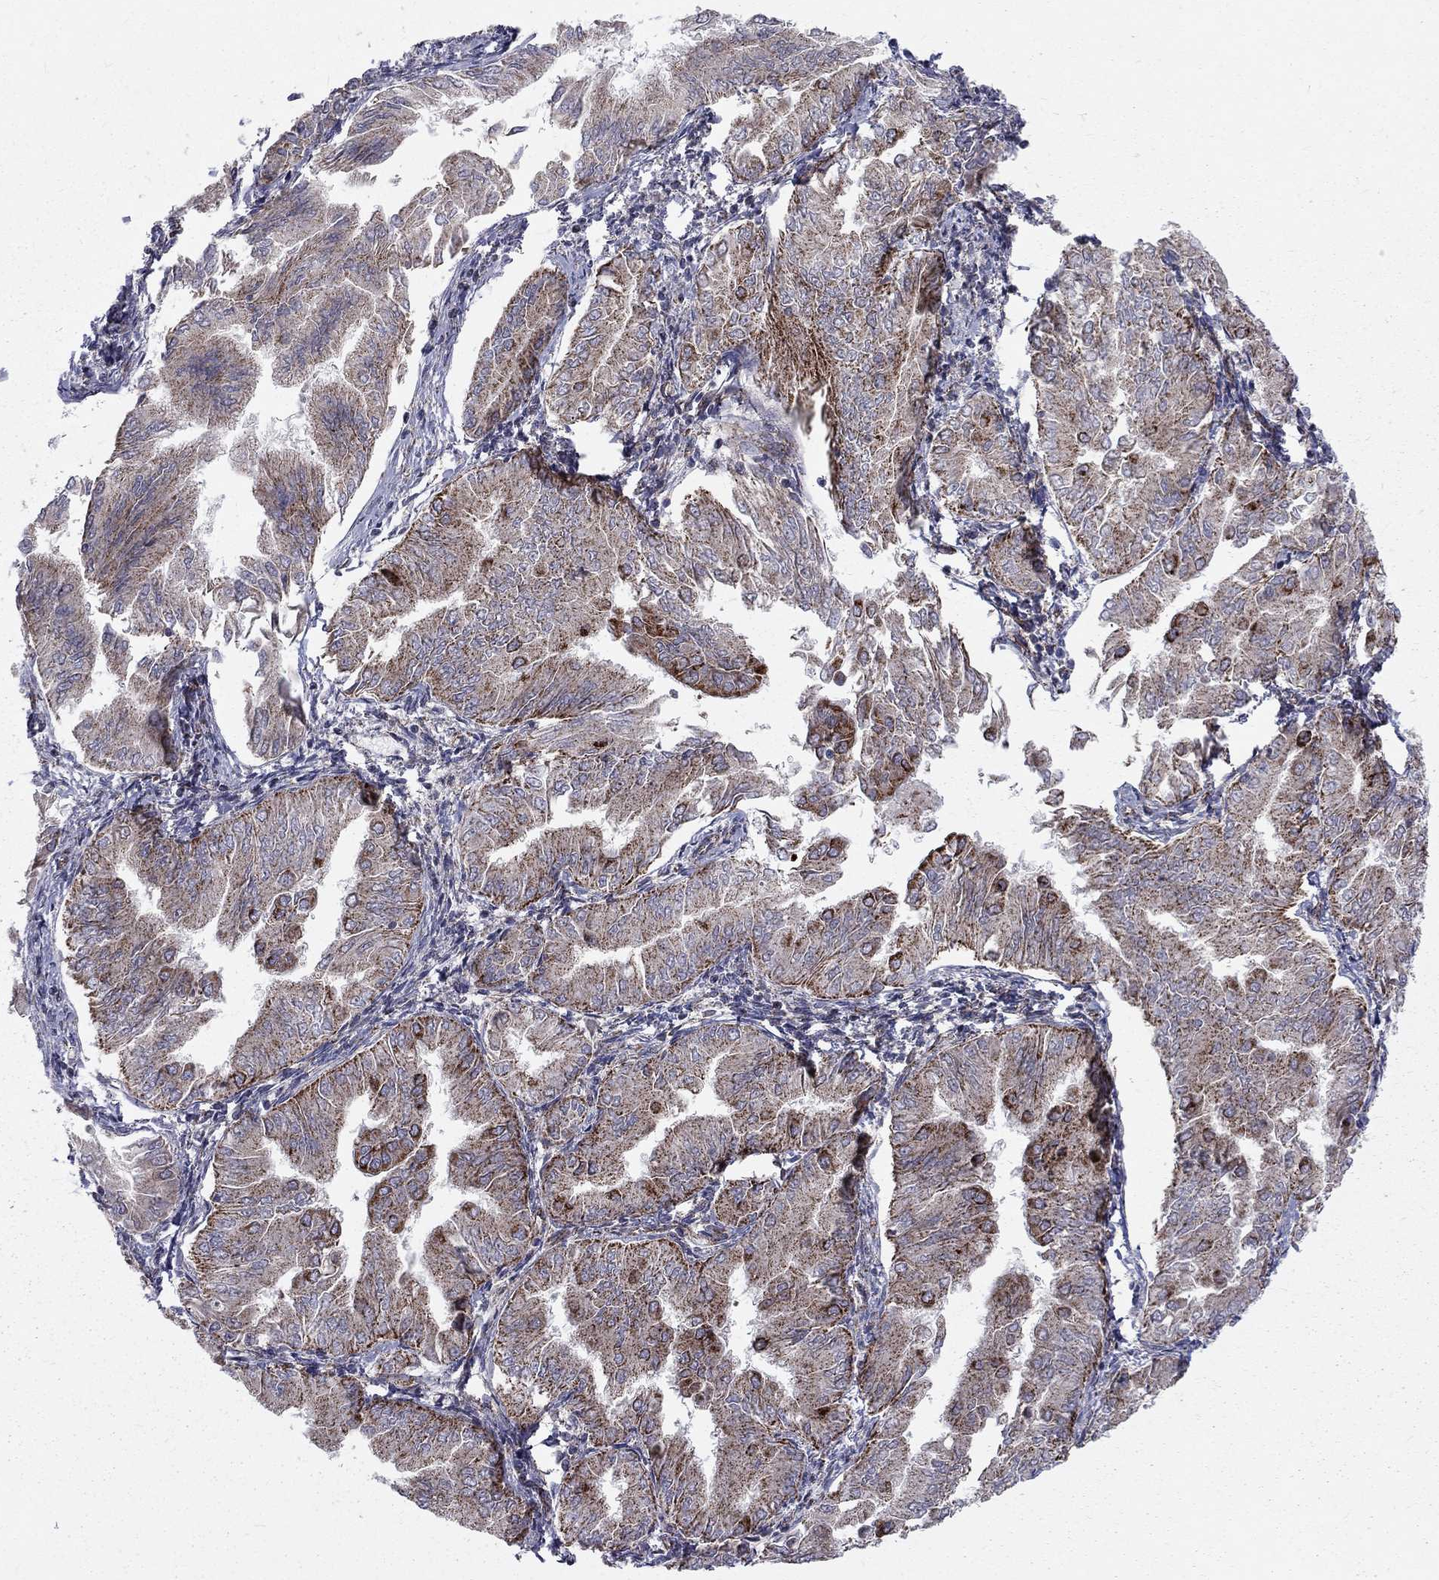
{"staining": {"intensity": "strong", "quantity": ">75%", "location": "cytoplasmic/membranous"}, "tissue": "endometrial cancer", "cell_type": "Tumor cells", "image_type": "cancer", "snomed": [{"axis": "morphology", "description": "Adenocarcinoma, NOS"}, {"axis": "topography", "description": "Endometrium"}], "caption": "Immunohistochemical staining of endometrial cancer shows high levels of strong cytoplasmic/membranous protein expression in about >75% of tumor cells. Ihc stains the protein in brown and the nuclei are stained blue.", "gene": "ALDH1B1", "patient": {"sex": "female", "age": 53}}